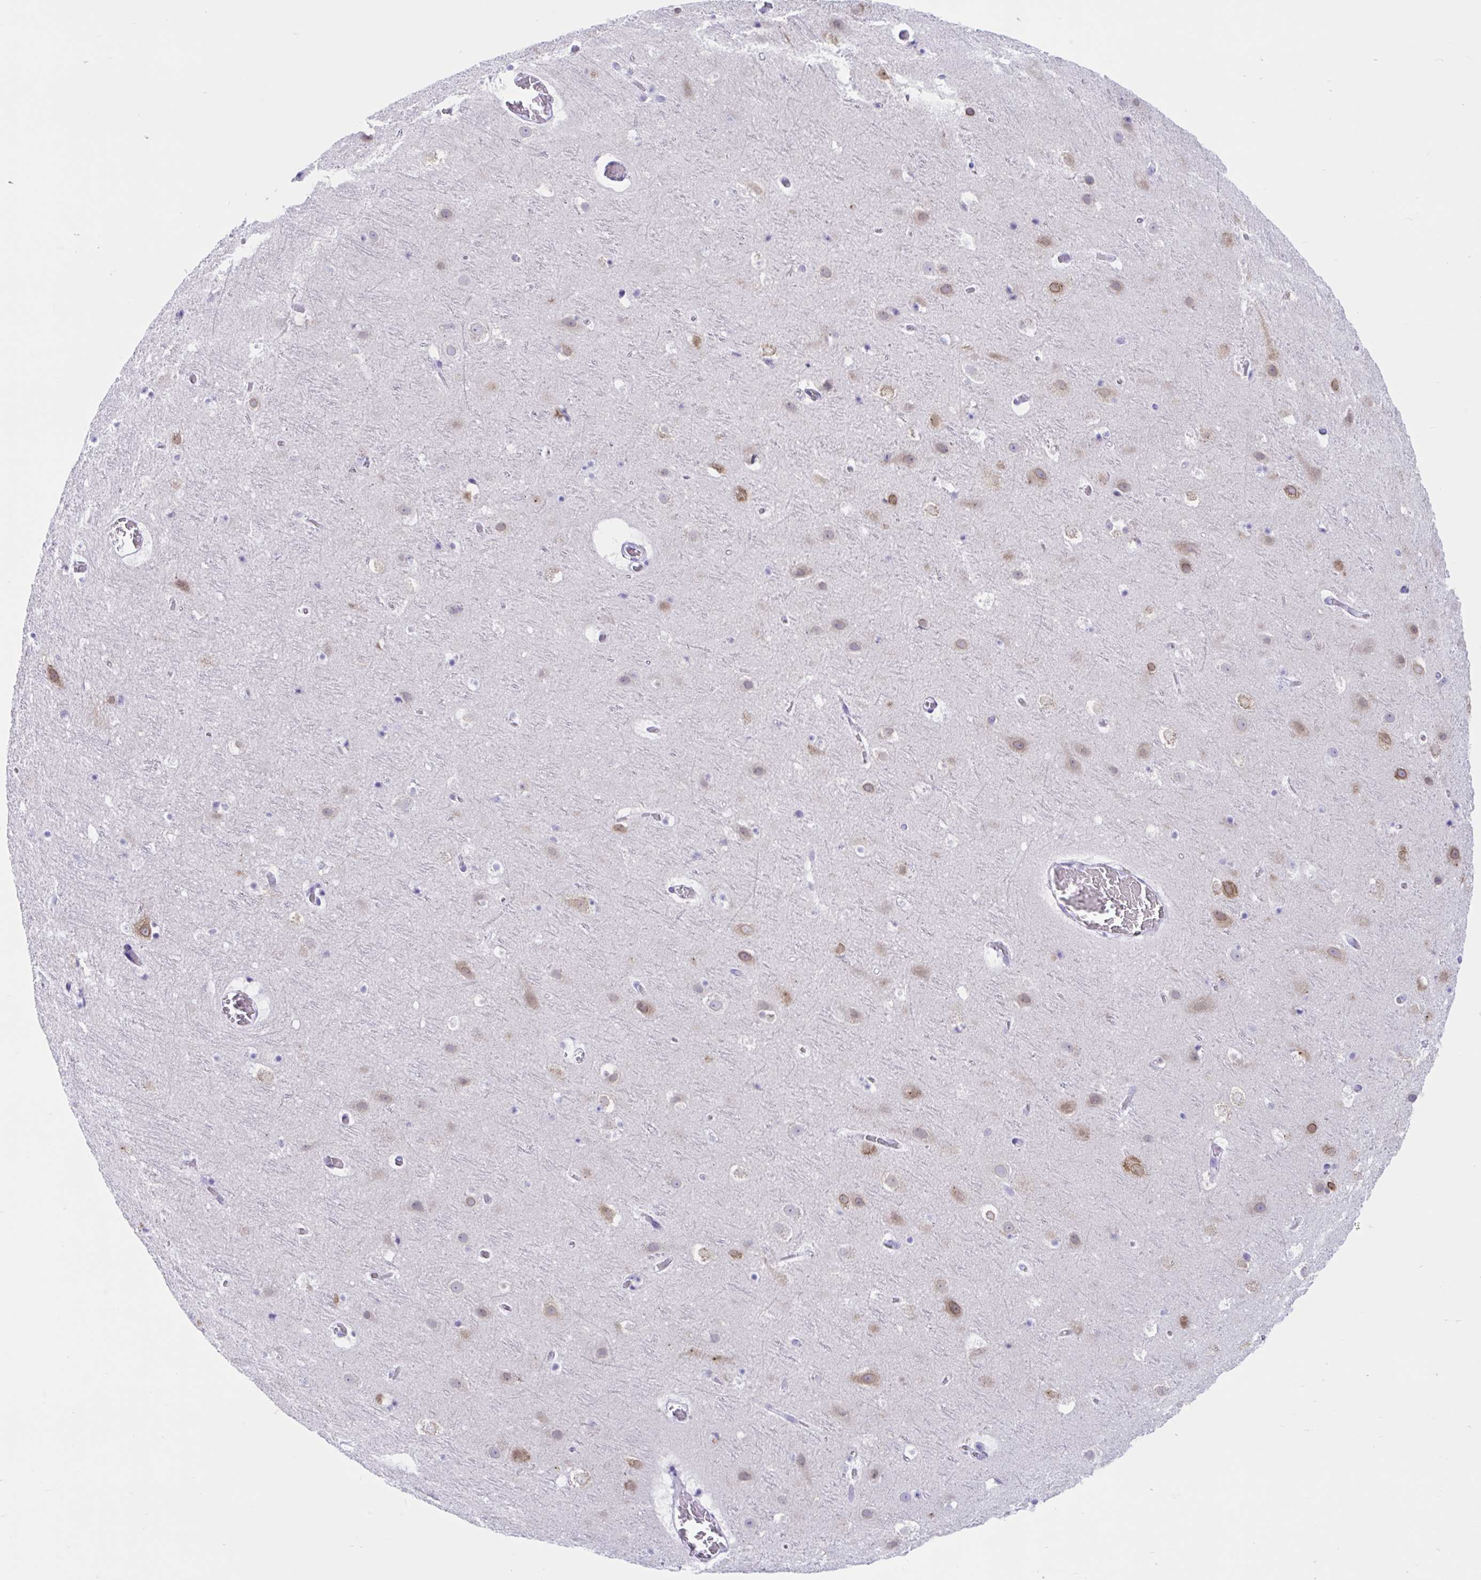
{"staining": {"intensity": "negative", "quantity": "none", "location": "none"}, "tissue": "cerebral cortex", "cell_type": "Endothelial cells", "image_type": "normal", "snomed": [{"axis": "morphology", "description": "Normal tissue, NOS"}, {"axis": "topography", "description": "Cerebral cortex"}], "caption": "An immunohistochemistry (IHC) image of normal cerebral cortex is shown. There is no staining in endothelial cells of cerebral cortex.", "gene": "TMEM35A", "patient": {"sex": "female", "age": 42}}